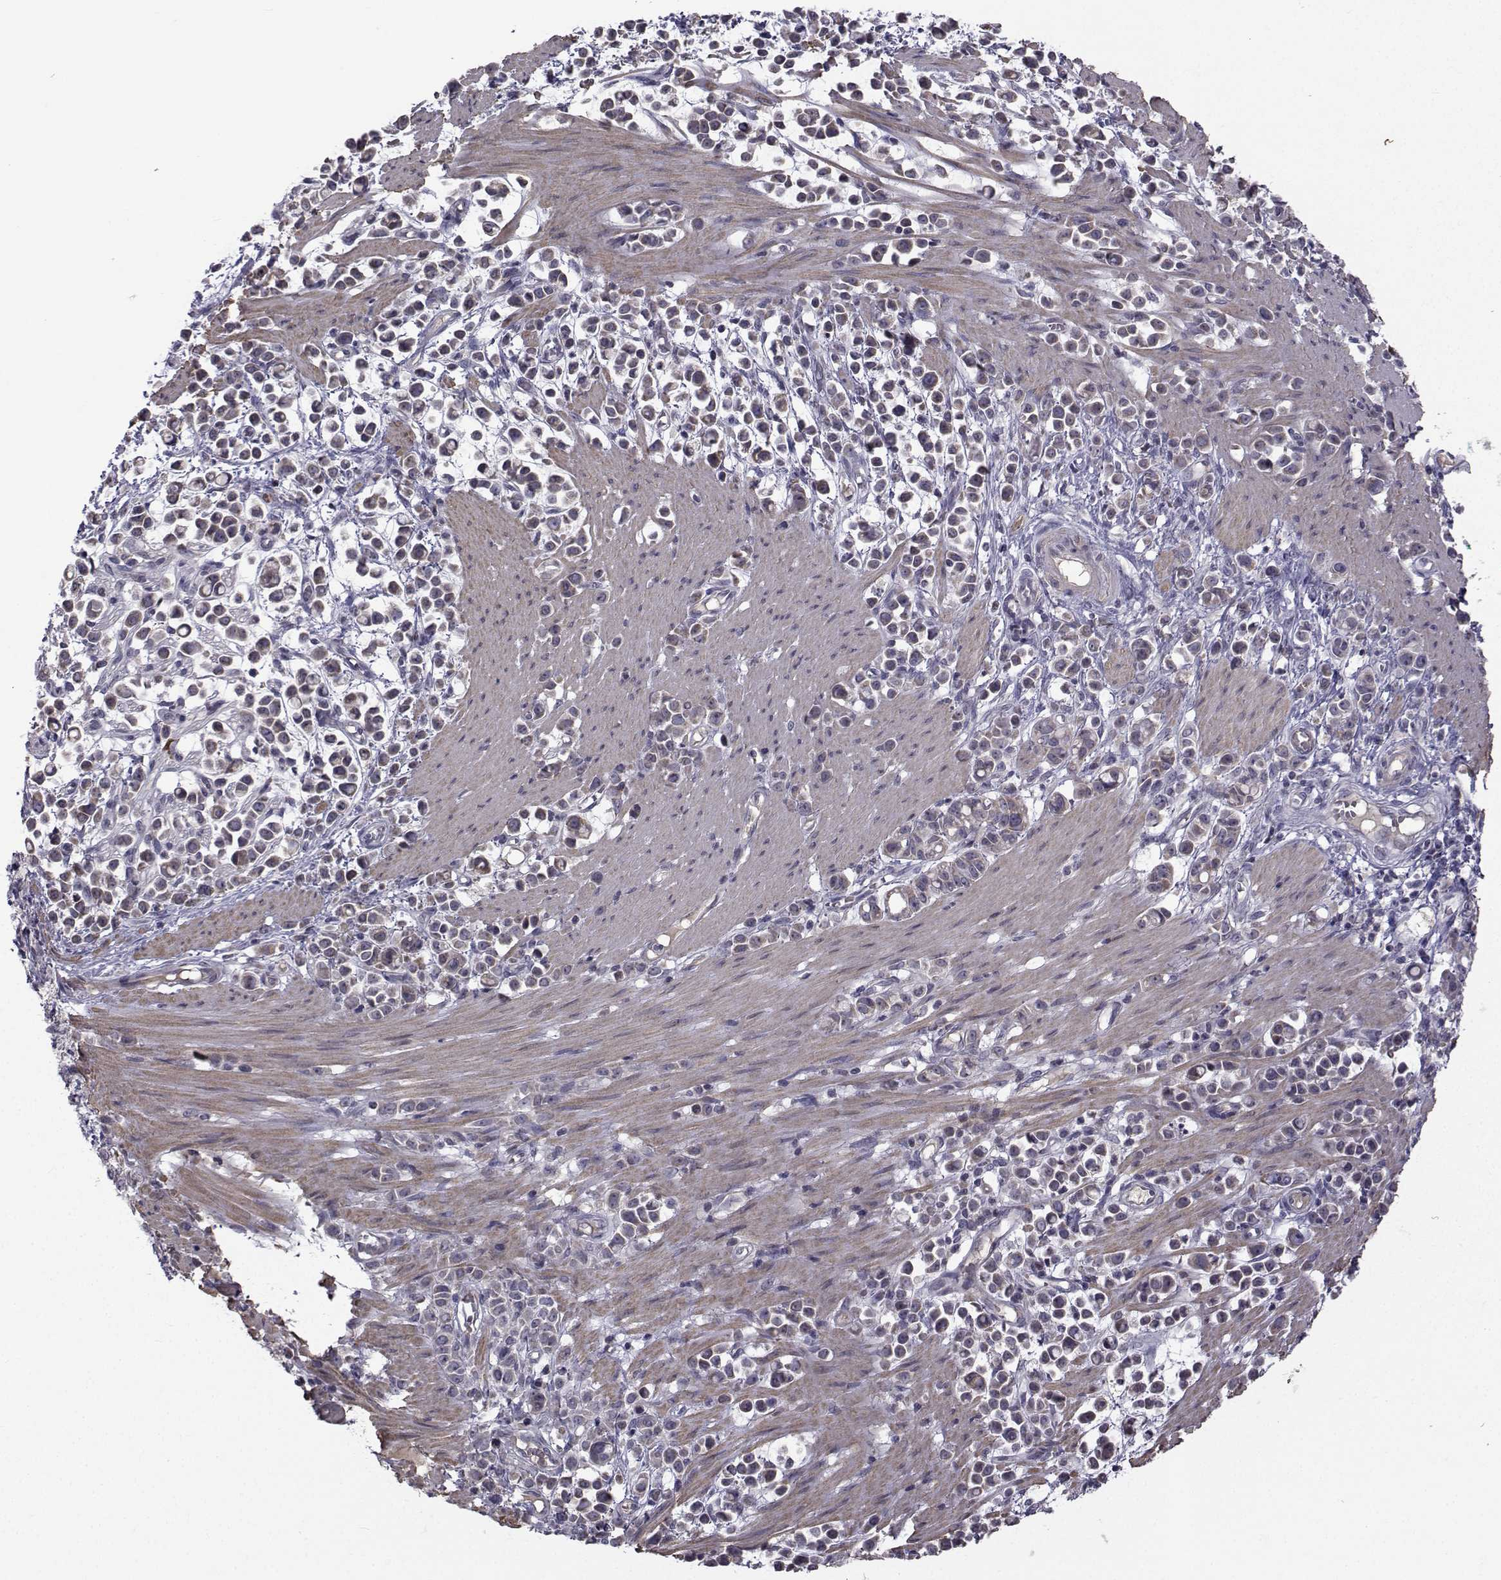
{"staining": {"intensity": "negative", "quantity": "none", "location": "none"}, "tissue": "stomach cancer", "cell_type": "Tumor cells", "image_type": "cancer", "snomed": [{"axis": "morphology", "description": "Adenocarcinoma, NOS"}, {"axis": "topography", "description": "Stomach"}], "caption": "Tumor cells show no significant protein expression in stomach cancer (adenocarcinoma).", "gene": "FDXR", "patient": {"sex": "male", "age": 82}}